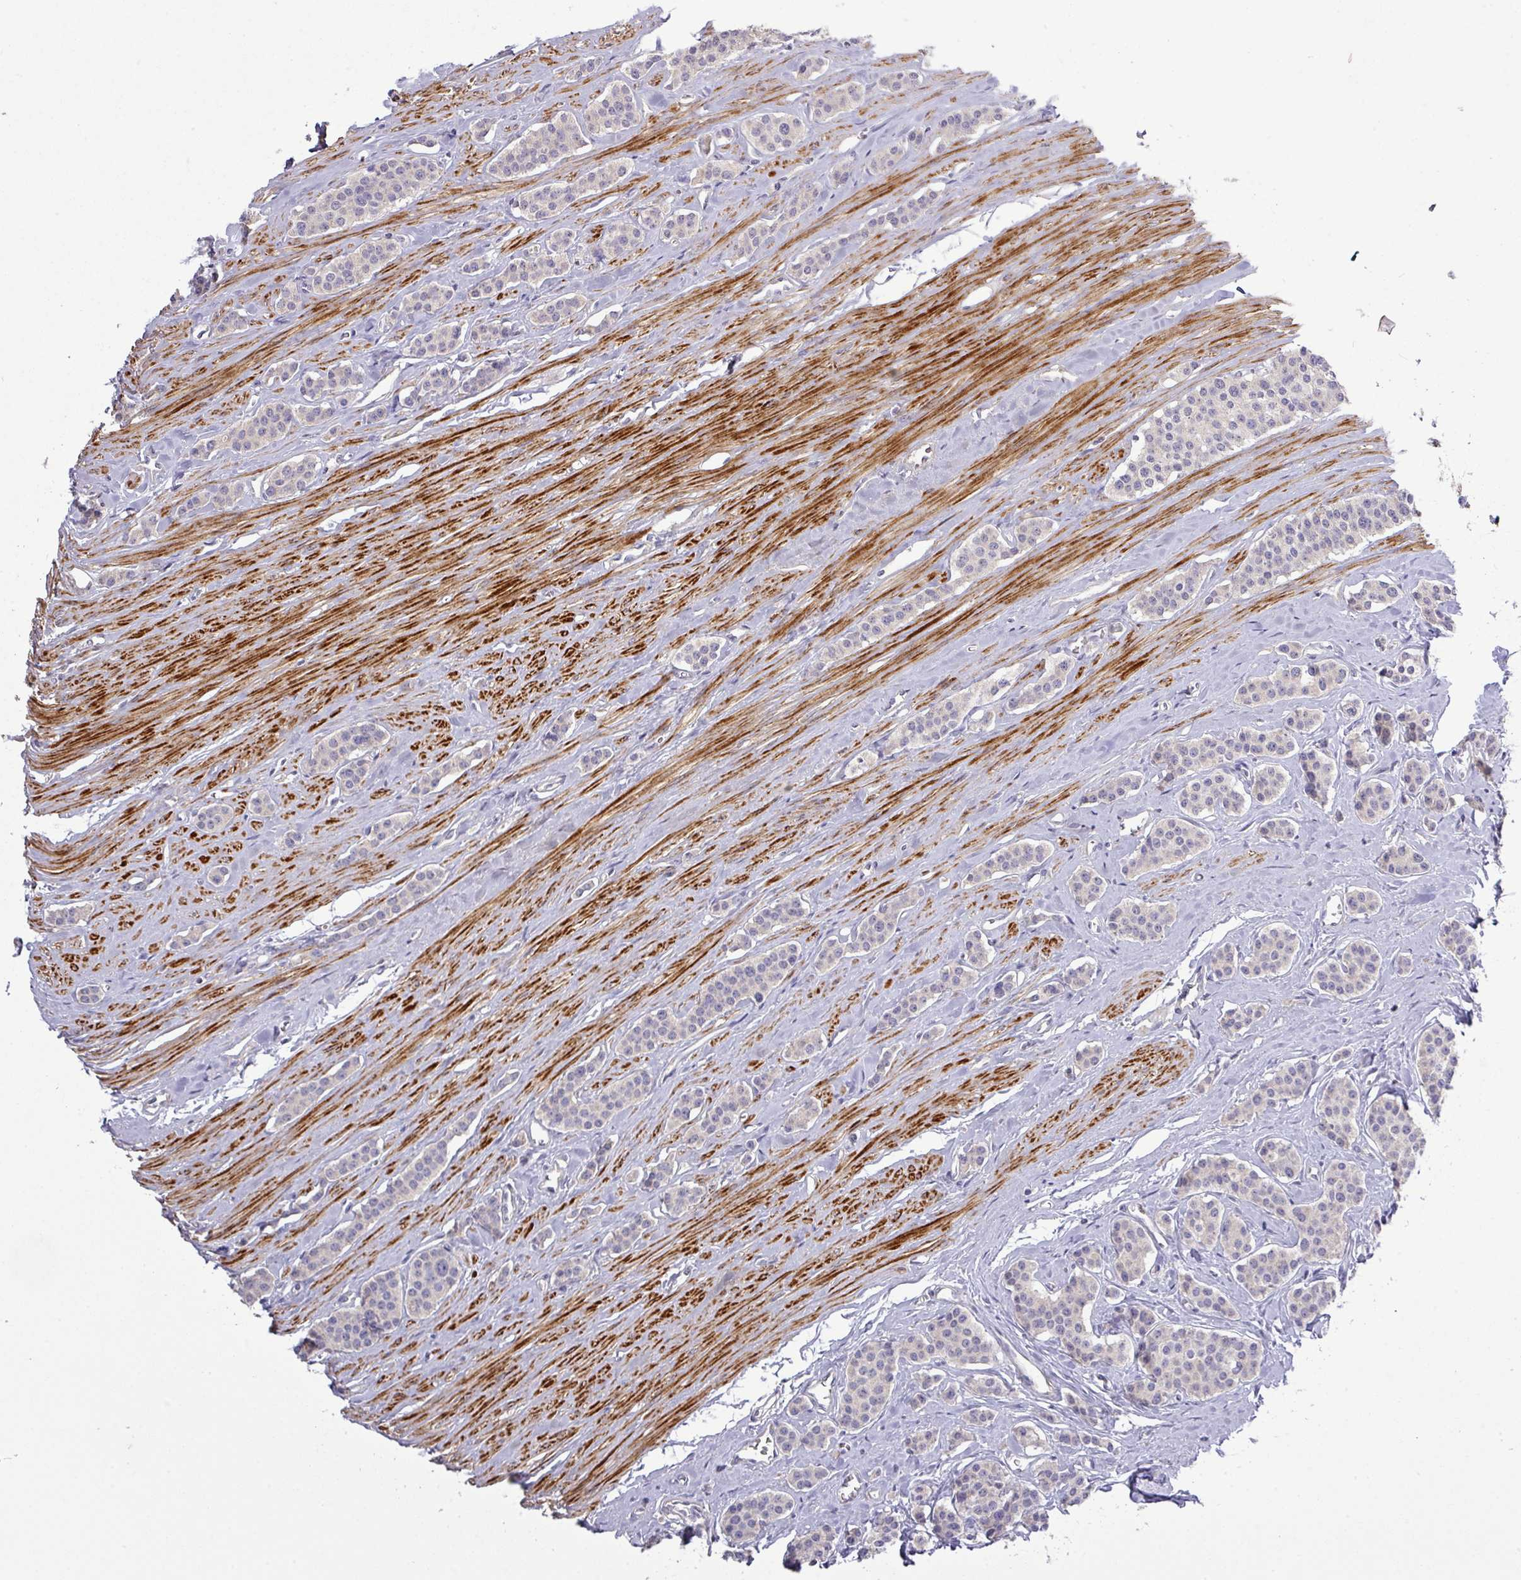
{"staining": {"intensity": "negative", "quantity": "none", "location": "none"}, "tissue": "carcinoid", "cell_type": "Tumor cells", "image_type": "cancer", "snomed": [{"axis": "morphology", "description": "Carcinoid, malignant, NOS"}, {"axis": "topography", "description": "Small intestine"}], "caption": "This is a histopathology image of IHC staining of carcinoid (malignant), which shows no positivity in tumor cells.", "gene": "TPRA1", "patient": {"sex": "male", "age": 60}}